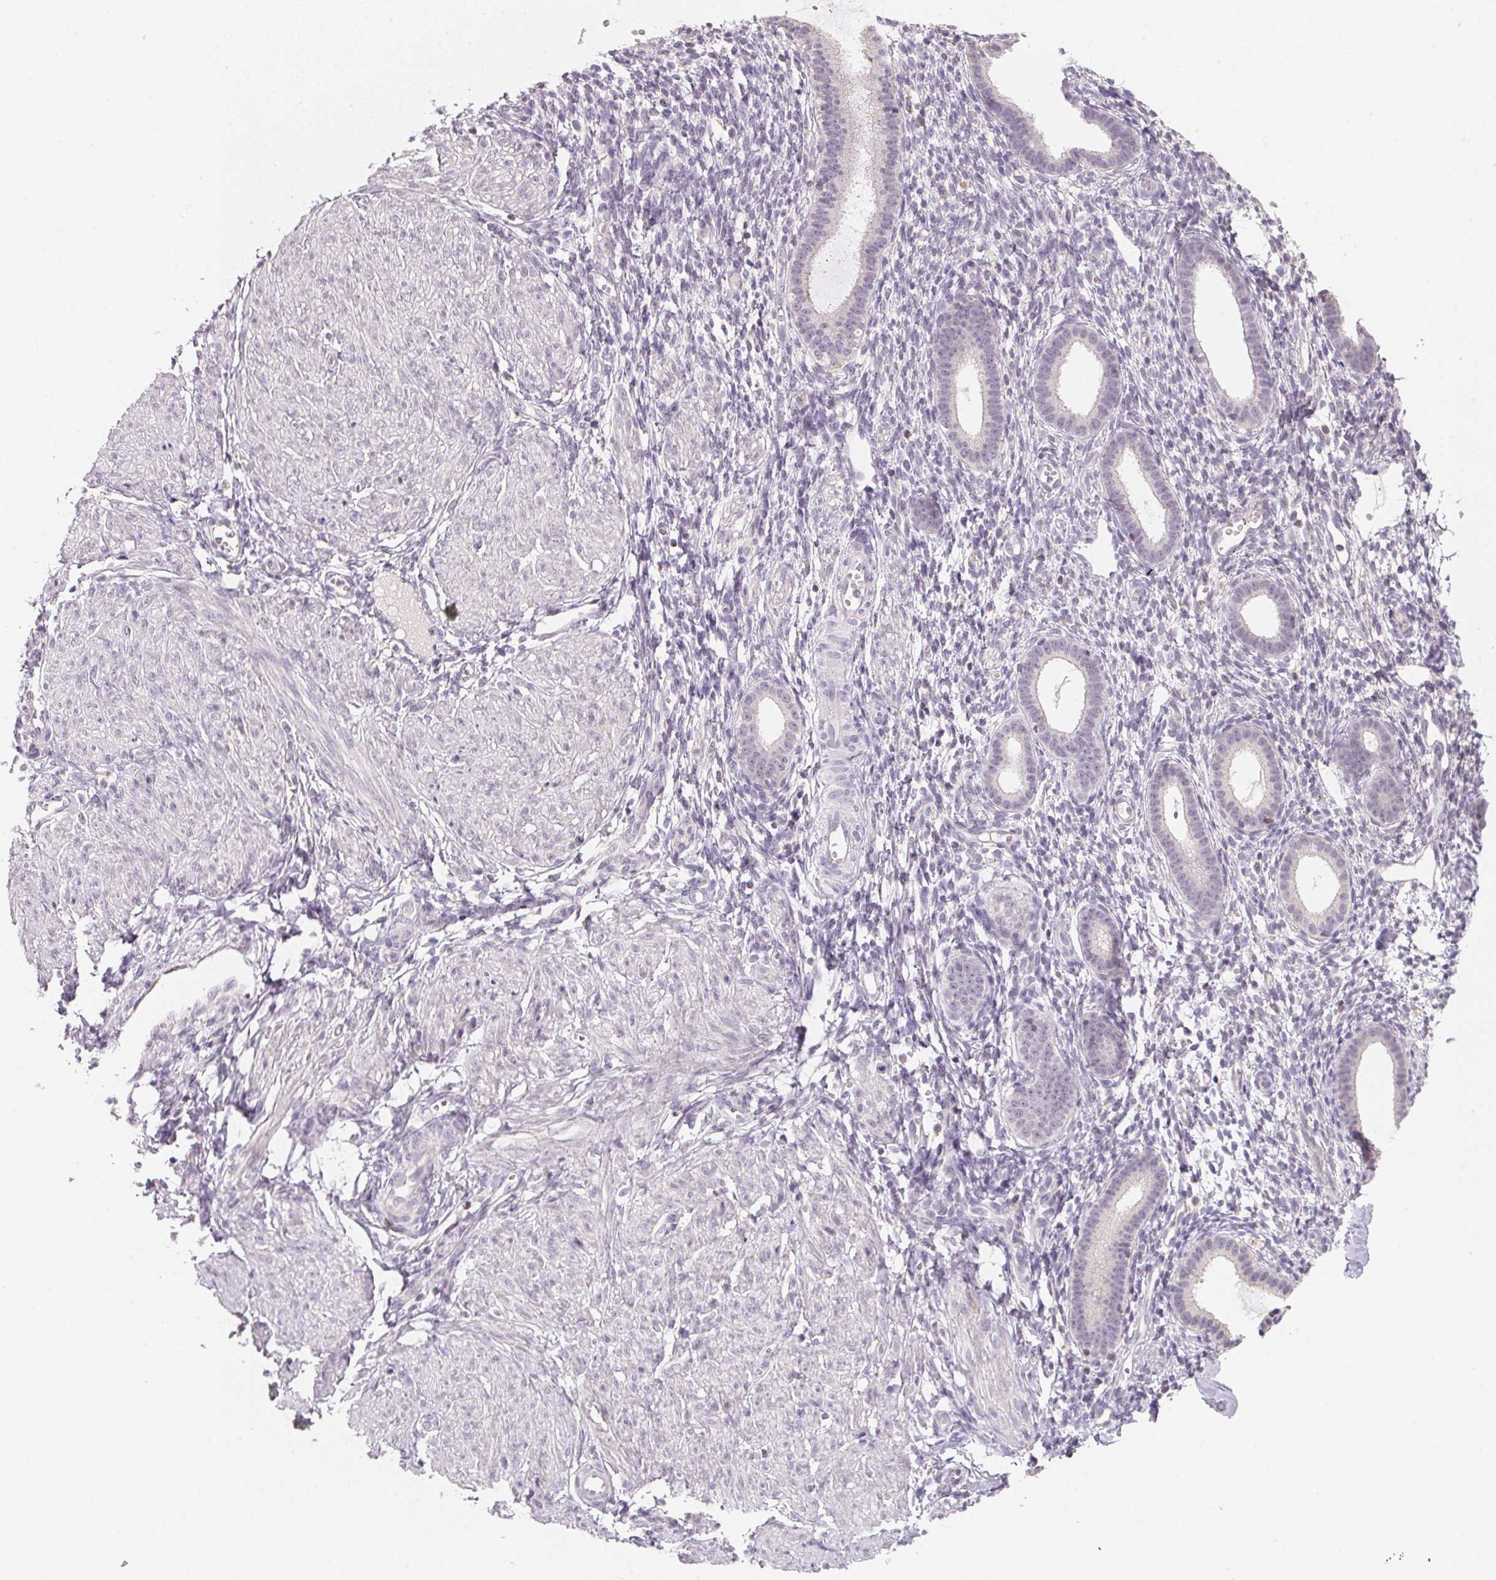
{"staining": {"intensity": "negative", "quantity": "none", "location": "none"}, "tissue": "endometrium", "cell_type": "Cells in endometrial stroma", "image_type": "normal", "snomed": [{"axis": "morphology", "description": "Normal tissue, NOS"}, {"axis": "topography", "description": "Endometrium"}], "caption": "Immunohistochemical staining of normal endometrium displays no significant staining in cells in endometrial stroma. (Stains: DAB immunohistochemistry with hematoxylin counter stain, Microscopy: brightfield microscopy at high magnification).", "gene": "ANKRD31", "patient": {"sex": "female", "age": 36}}